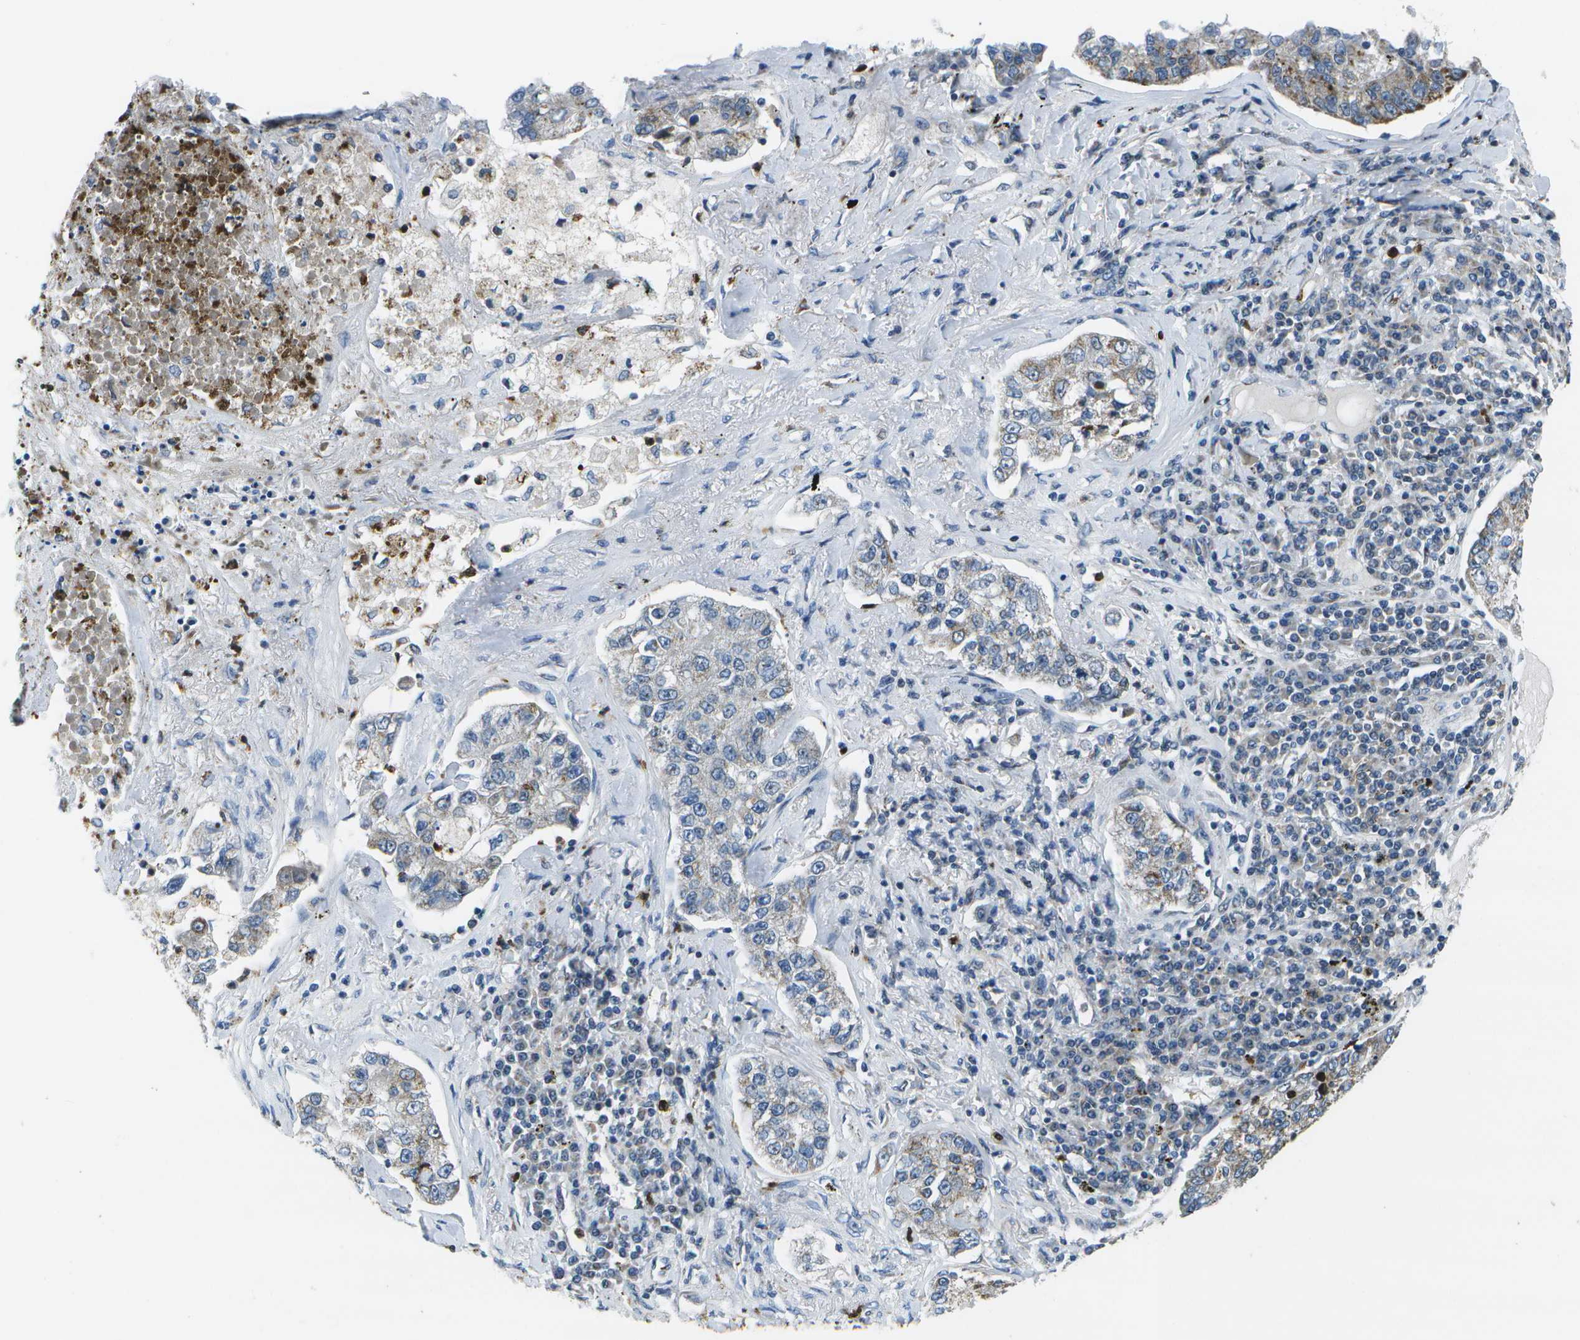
{"staining": {"intensity": "moderate", "quantity": "<25%", "location": "cytoplasmic/membranous"}, "tissue": "lung cancer", "cell_type": "Tumor cells", "image_type": "cancer", "snomed": [{"axis": "morphology", "description": "Adenocarcinoma, NOS"}, {"axis": "topography", "description": "Lung"}], "caption": "Immunohistochemical staining of lung cancer displays moderate cytoplasmic/membranous protein expression in approximately <25% of tumor cells. The protein of interest is stained brown, and the nuclei are stained in blue (DAB (3,3'-diaminobenzidine) IHC with brightfield microscopy, high magnification).", "gene": "GALNT15", "patient": {"sex": "male", "age": 49}}